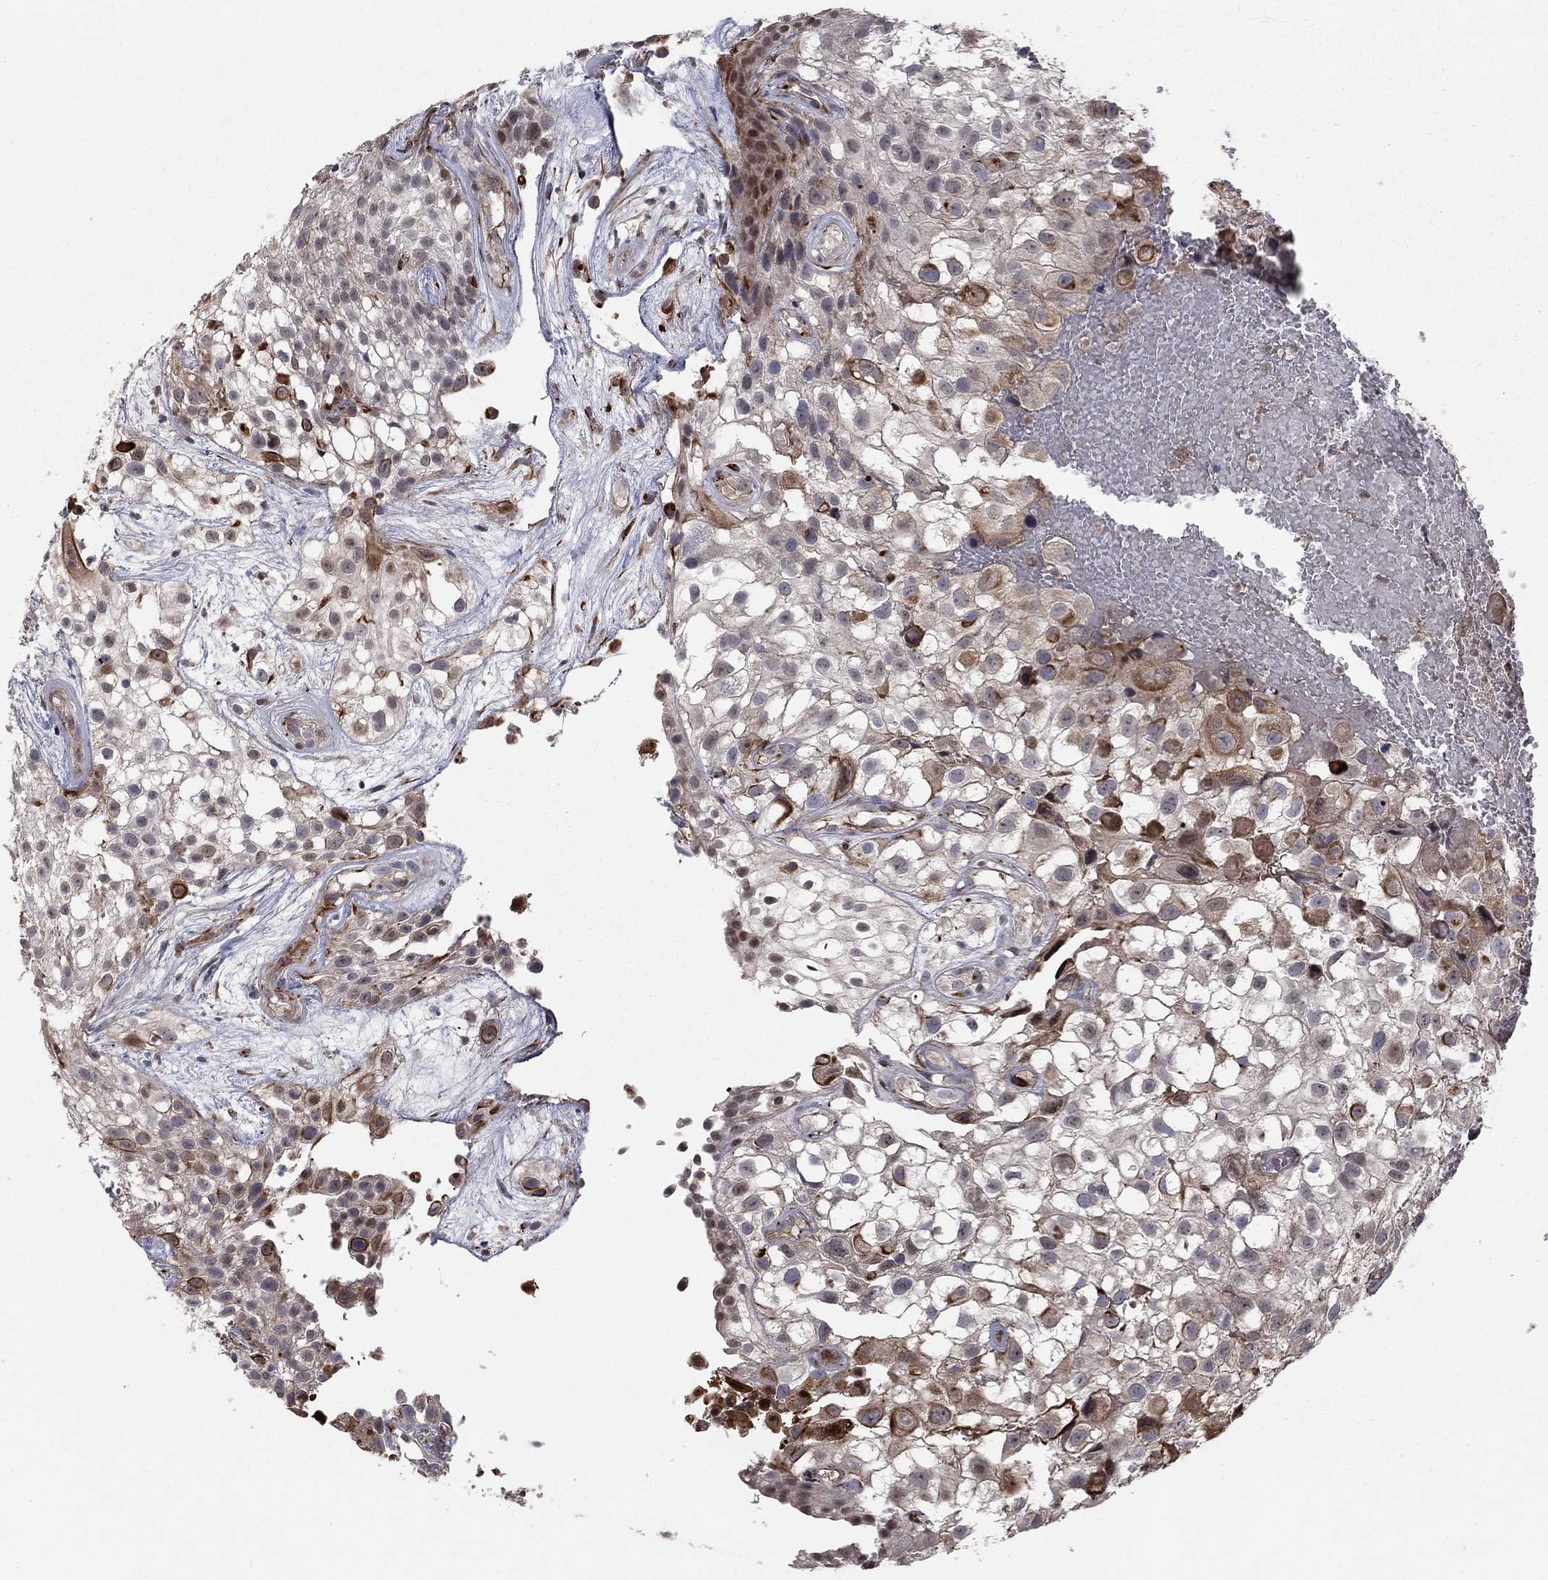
{"staining": {"intensity": "moderate", "quantity": "<25%", "location": "cytoplasmic/membranous,nuclear"}, "tissue": "urothelial cancer", "cell_type": "Tumor cells", "image_type": "cancer", "snomed": [{"axis": "morphology", "description": "Urothelial carcinoma, High grade"}, {"axis": "topography", "description": "Urinary bladder"}], "caption": "The photomicrograph exhibits staining of high-grade urothelial carcinoma, revealing moderate cytoplasmic/membranous and nuclear protein positivity (brown color) within tumor cells.", "gene": "MSRA", "patient": {"sex": "male", "age": 56}}